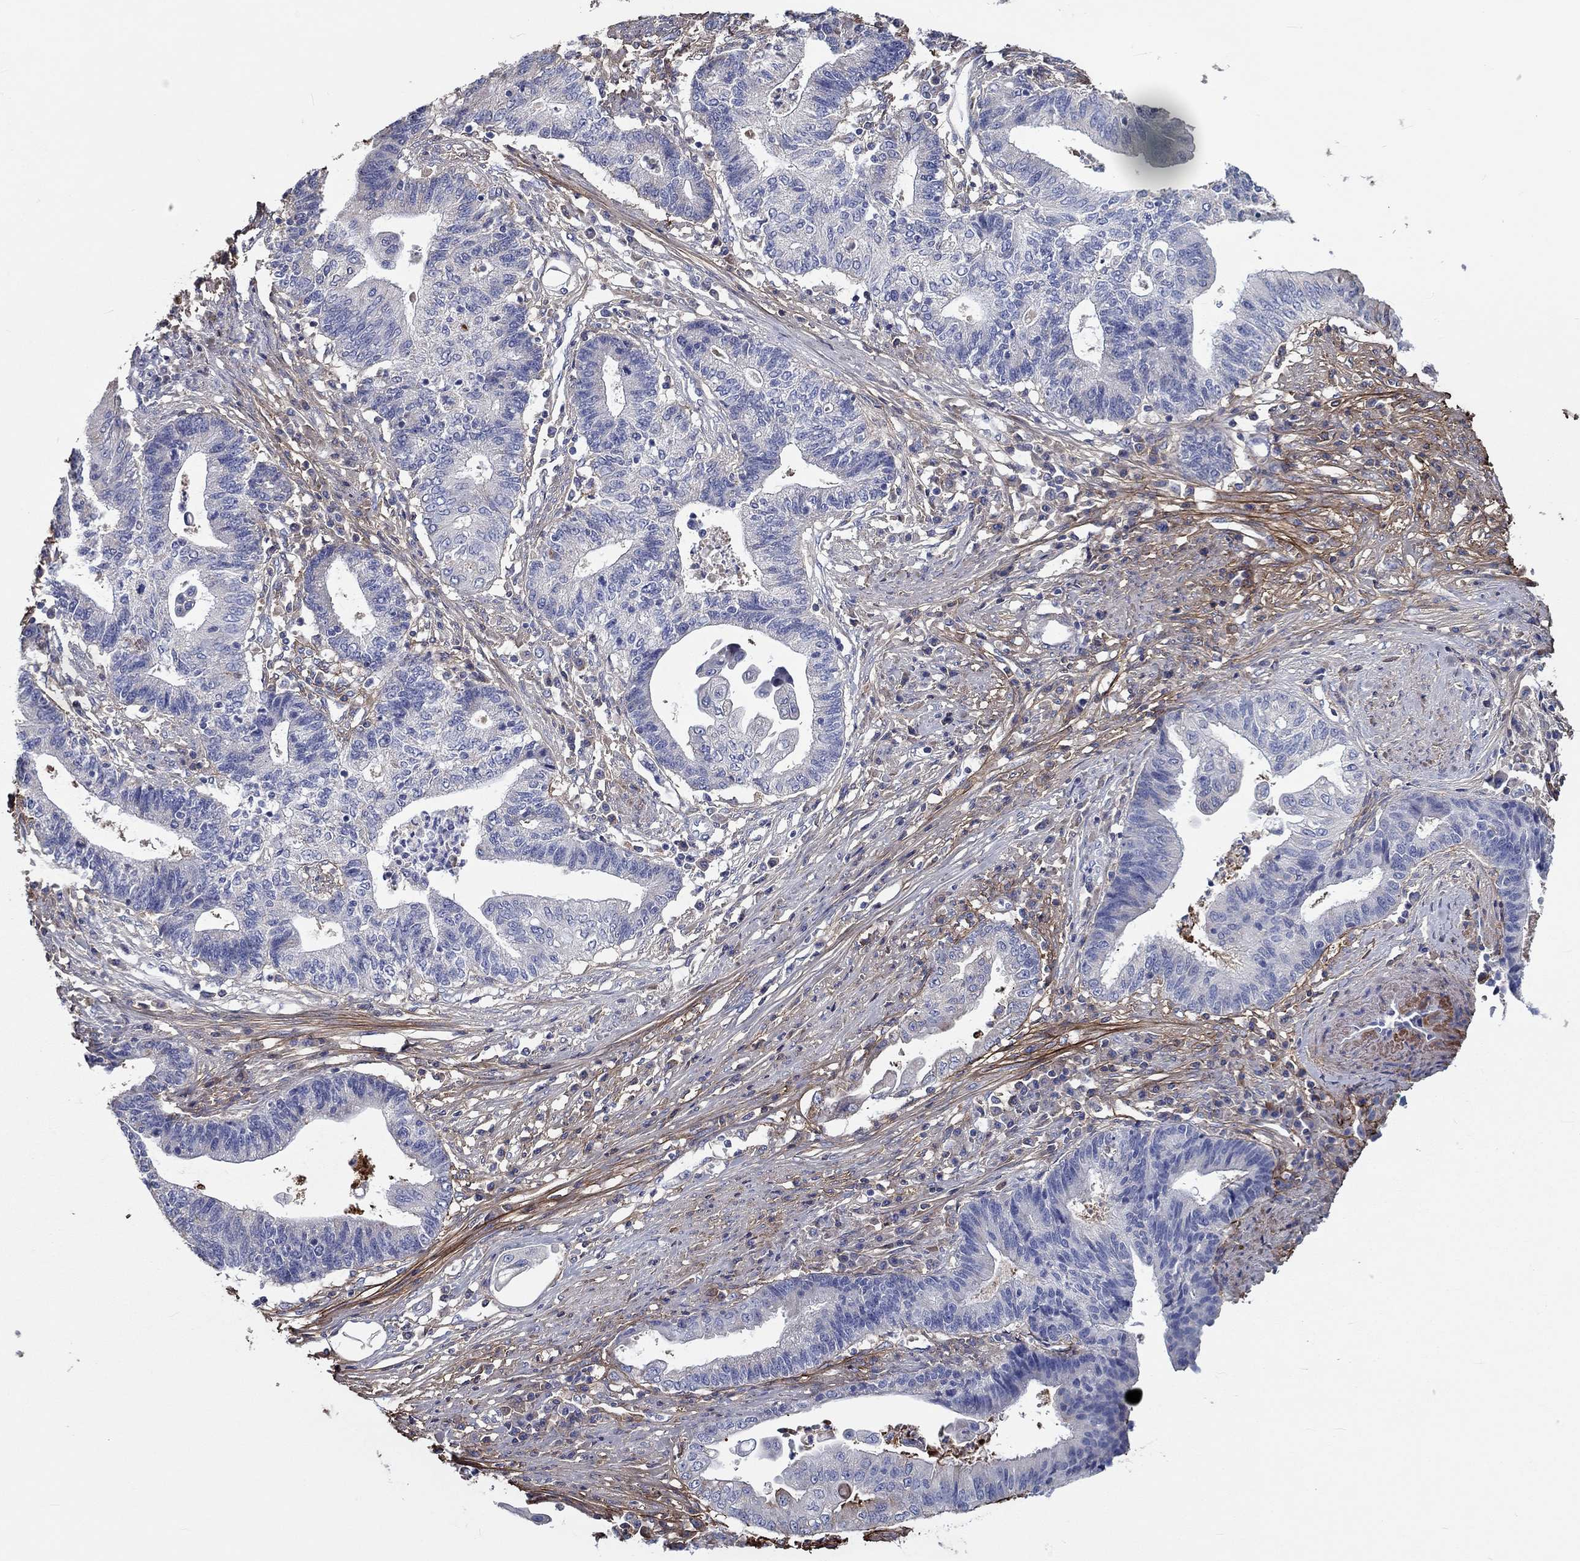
{"staining": {"intensity": "negative", "quantity": "none", "location": "none"}, "tissue": "endometrial cancer", "cell_type": "Tumor cells", "image_type": "cancer", "snomed": [{"axis": "morphology", "description": "Adenocarcinoma, NOS"}, {"axis": "topography", "description": "Uterus"}, {"axis": "topography", "description": "Endometrium"}], "caption": "This is an immunohistochemistry (IHC) micrograph of human endometrial cancer. There is no expression in tumor cells.", "gene": "TGFBI", "patient": {"sex": "female", "age": 54}}